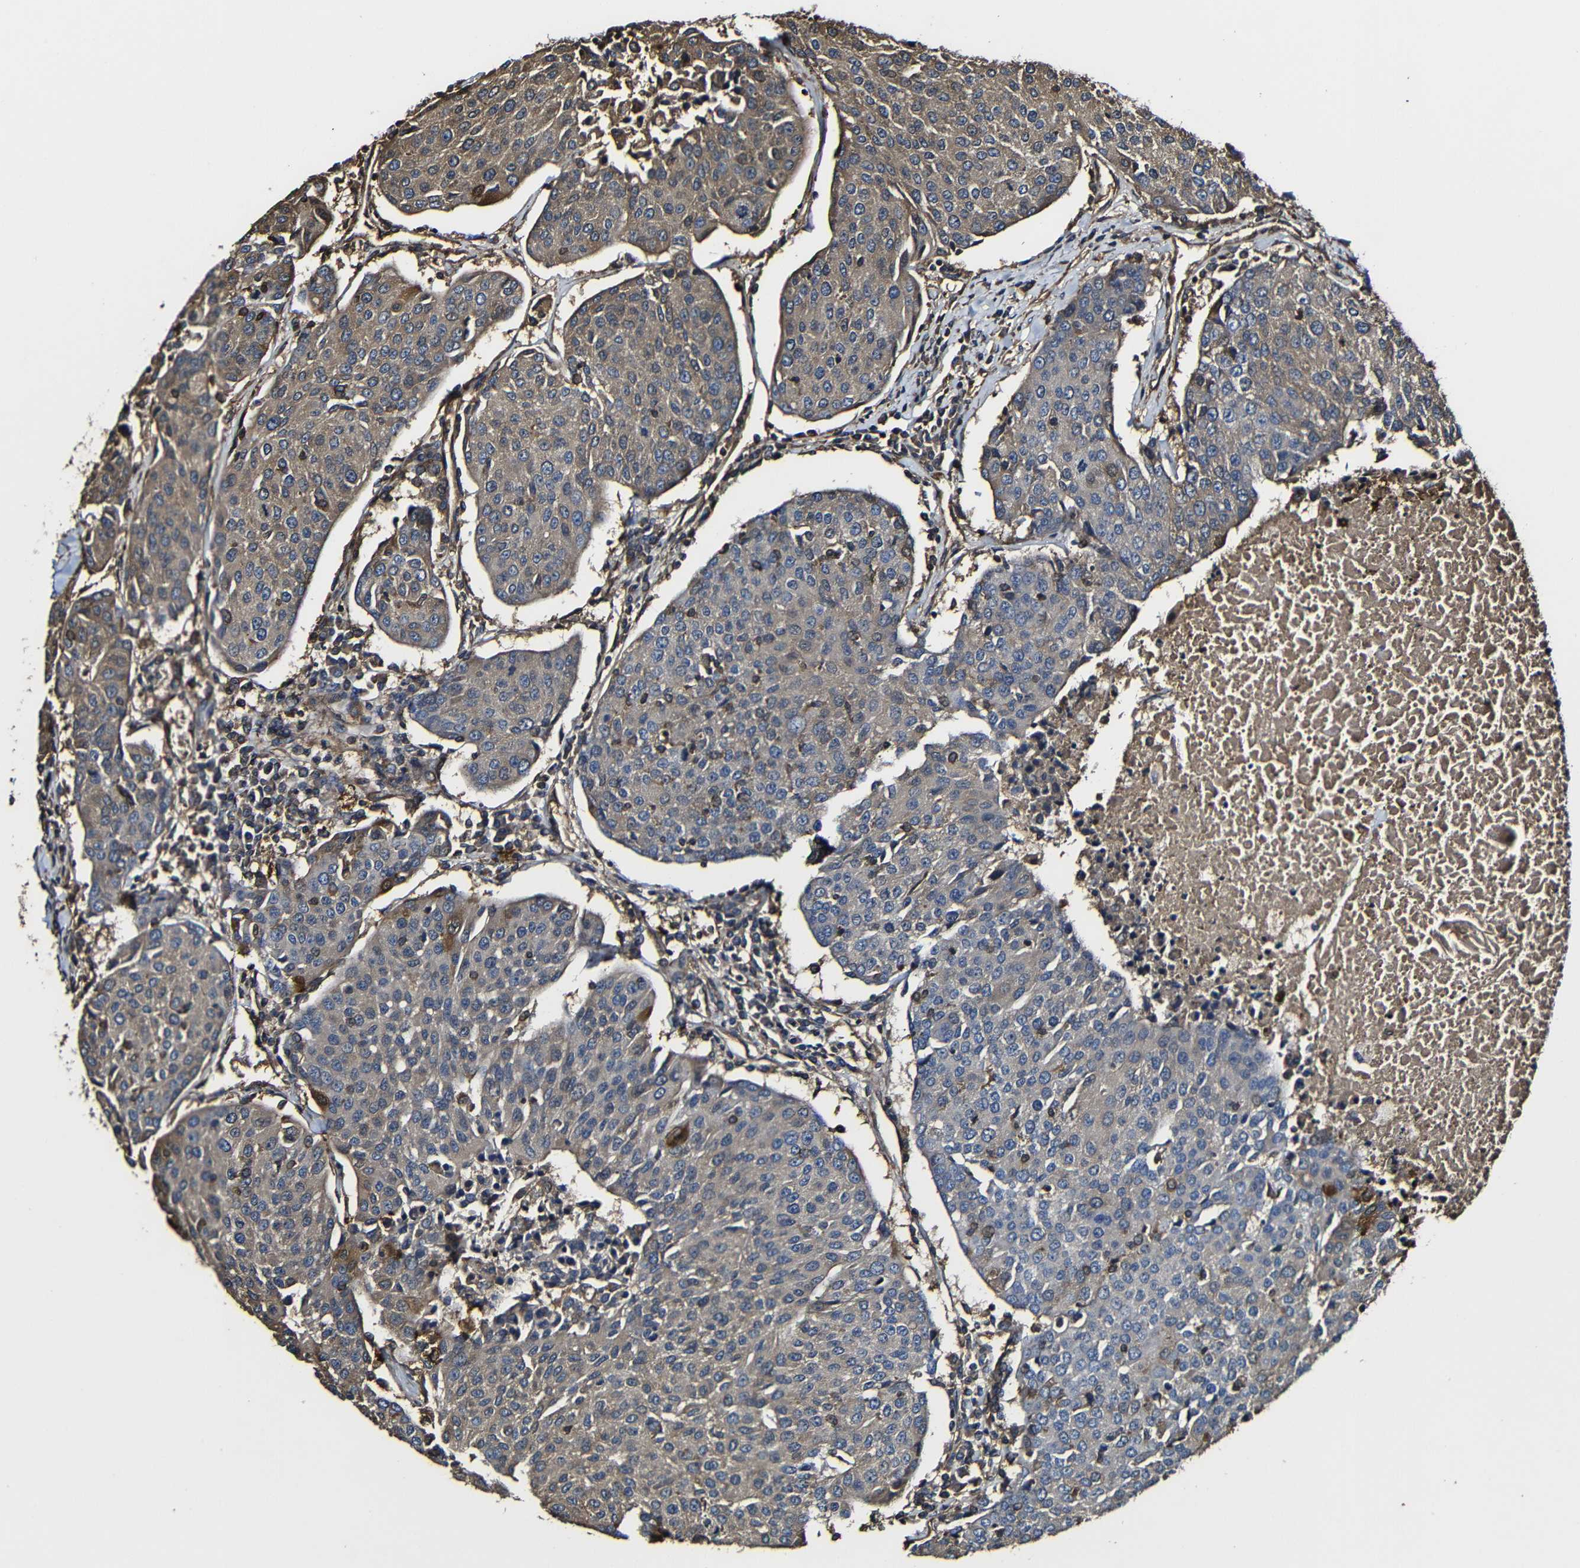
{"staining": {"intensity": "moderate", "quantity": "25%-75%", "location": "cytoplasmic/membranous"}, "tissue": "urothelial cancer", "cell_type": "Tumor cells", "image_type": "cancer", "snomed": [{"axis": "morphology", "description": "Urothelial carcinoma, High grade"}, {"axis": "topography", "description": "Urinary bladder"}], "caption": "An image of human urothelial cancer stained for a protein shows moderate cytoplasmic/membranous brown staining in tumor cells.", "gene": "MSN", "patient": {"sex": "female", "age": 85}}